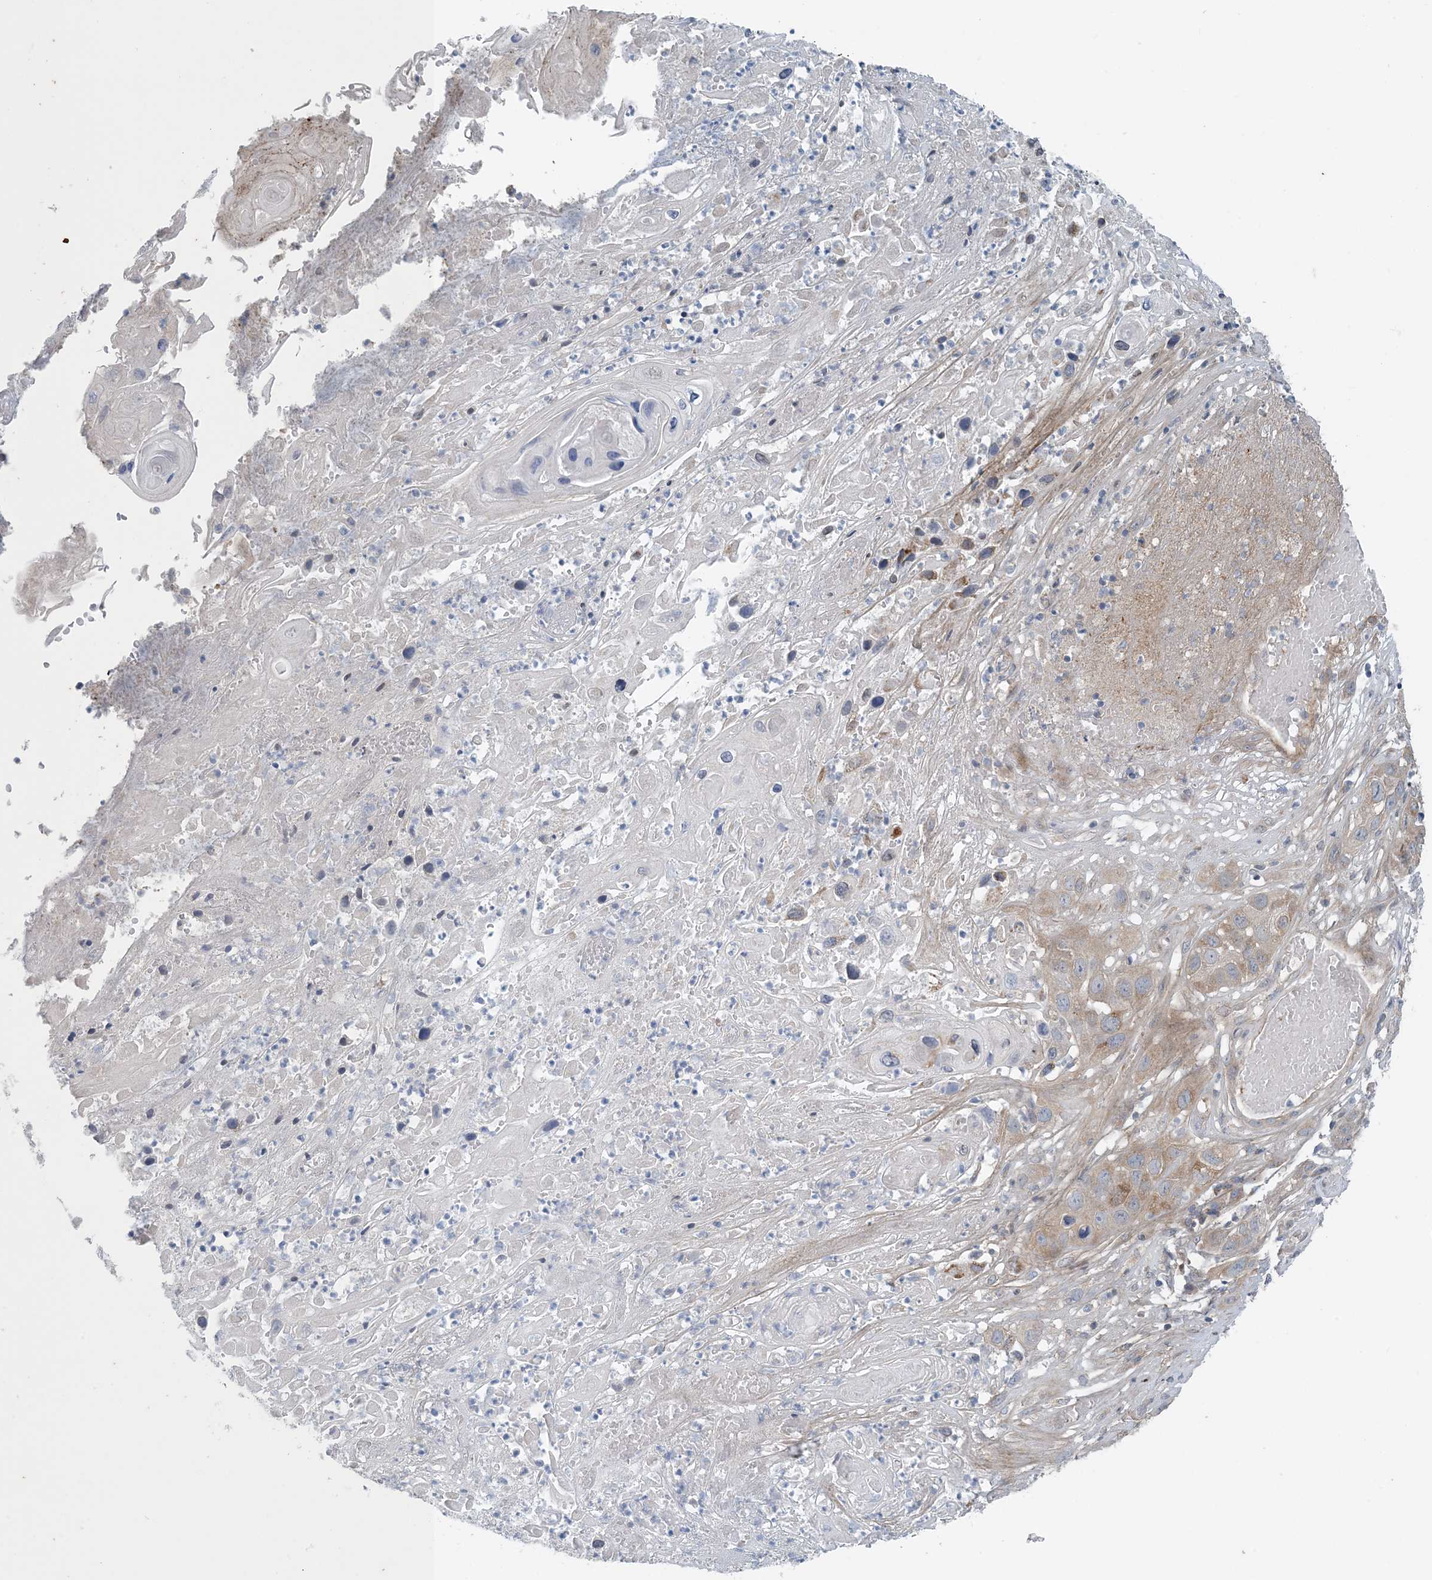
{"staining": {"intensity": "weak", "quantity": "25%-75%", "location": "cytoplasmic/membranous"}, "tissue": "skin cancer", "cell_type": "Tumor cells", "image_type": "cancer", "snomed": [{"axis": "morphology", "description": "Squamous cell carcinoma, NOS"}, {"axis": "topography", "description": "Skin"}], "caption": "Immunohistochemical staining of skin squamous cell carcinoma reveals low levels of weak cytoplasmic/membranous staining in about 25%-75% of tumor cells. The protein of interest is stained brown, and the nuclei are stained in blue (DAB IHC with brightfield microscopy, high magnification).", "gene": "HIKESHI", "patient": {"sex": "male", "age": 55}}